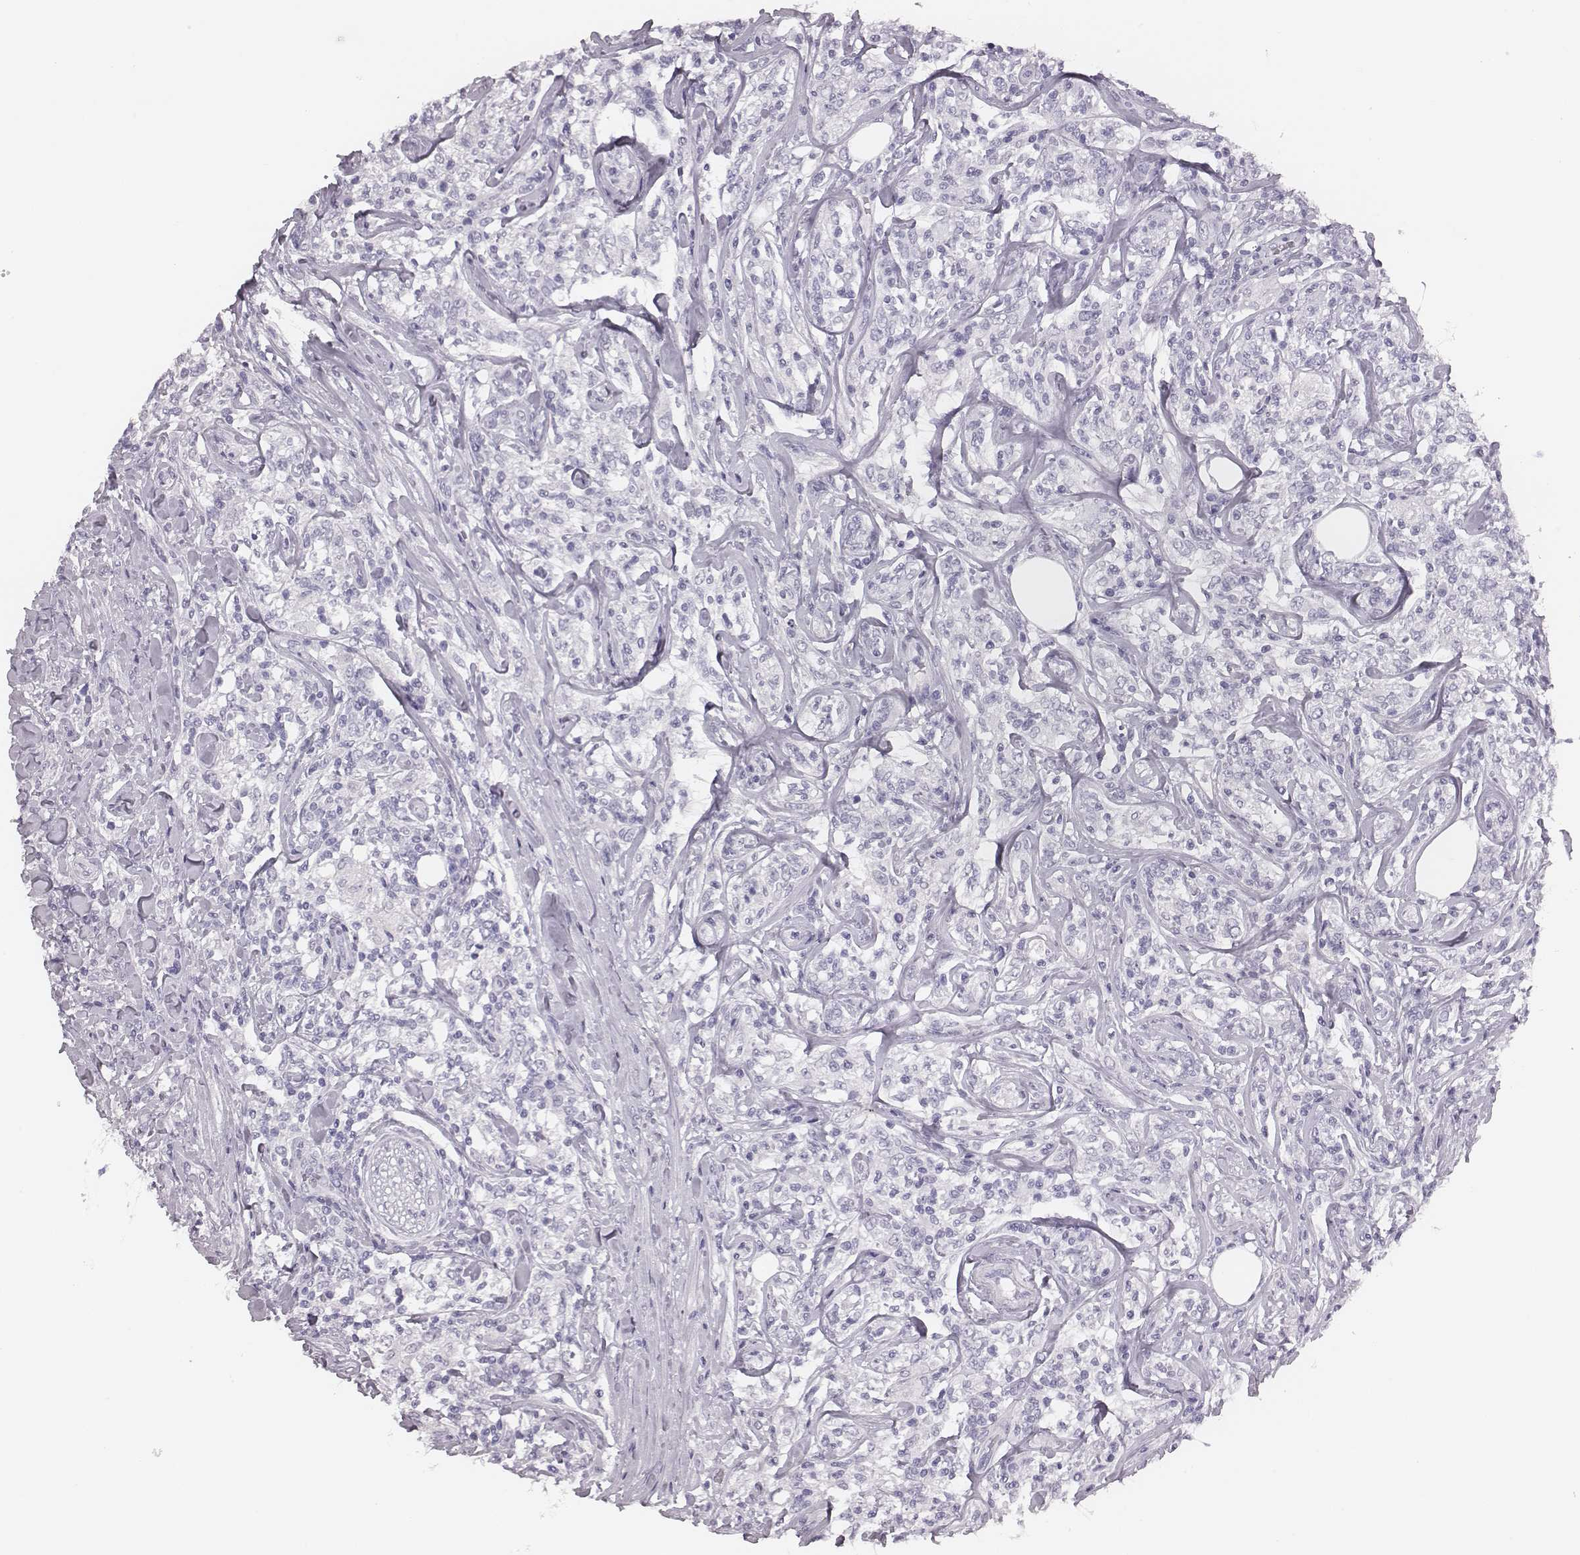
{"staining": {"intensity": "negative", "quantity": "none", "location": "none"}, "tissue": "lymphoma", "cell_type": "Tumor cells", "image_type": "cancer", "snomed": [{"axis": "morphology", "description": "Malignant lymphoma, non-Hodgkin's type, High grade"}, {"axis": "topography", "description": "Lymph node"}], "caption": "Human malignant lymphoma, non-Hodgkin's type (high-grade) stained for a protein using immunohistochemistry (IHC) reveals no expression in tumor cells.", "gene": "CSH1", "patient": {"sex": "female", "age": 84}}